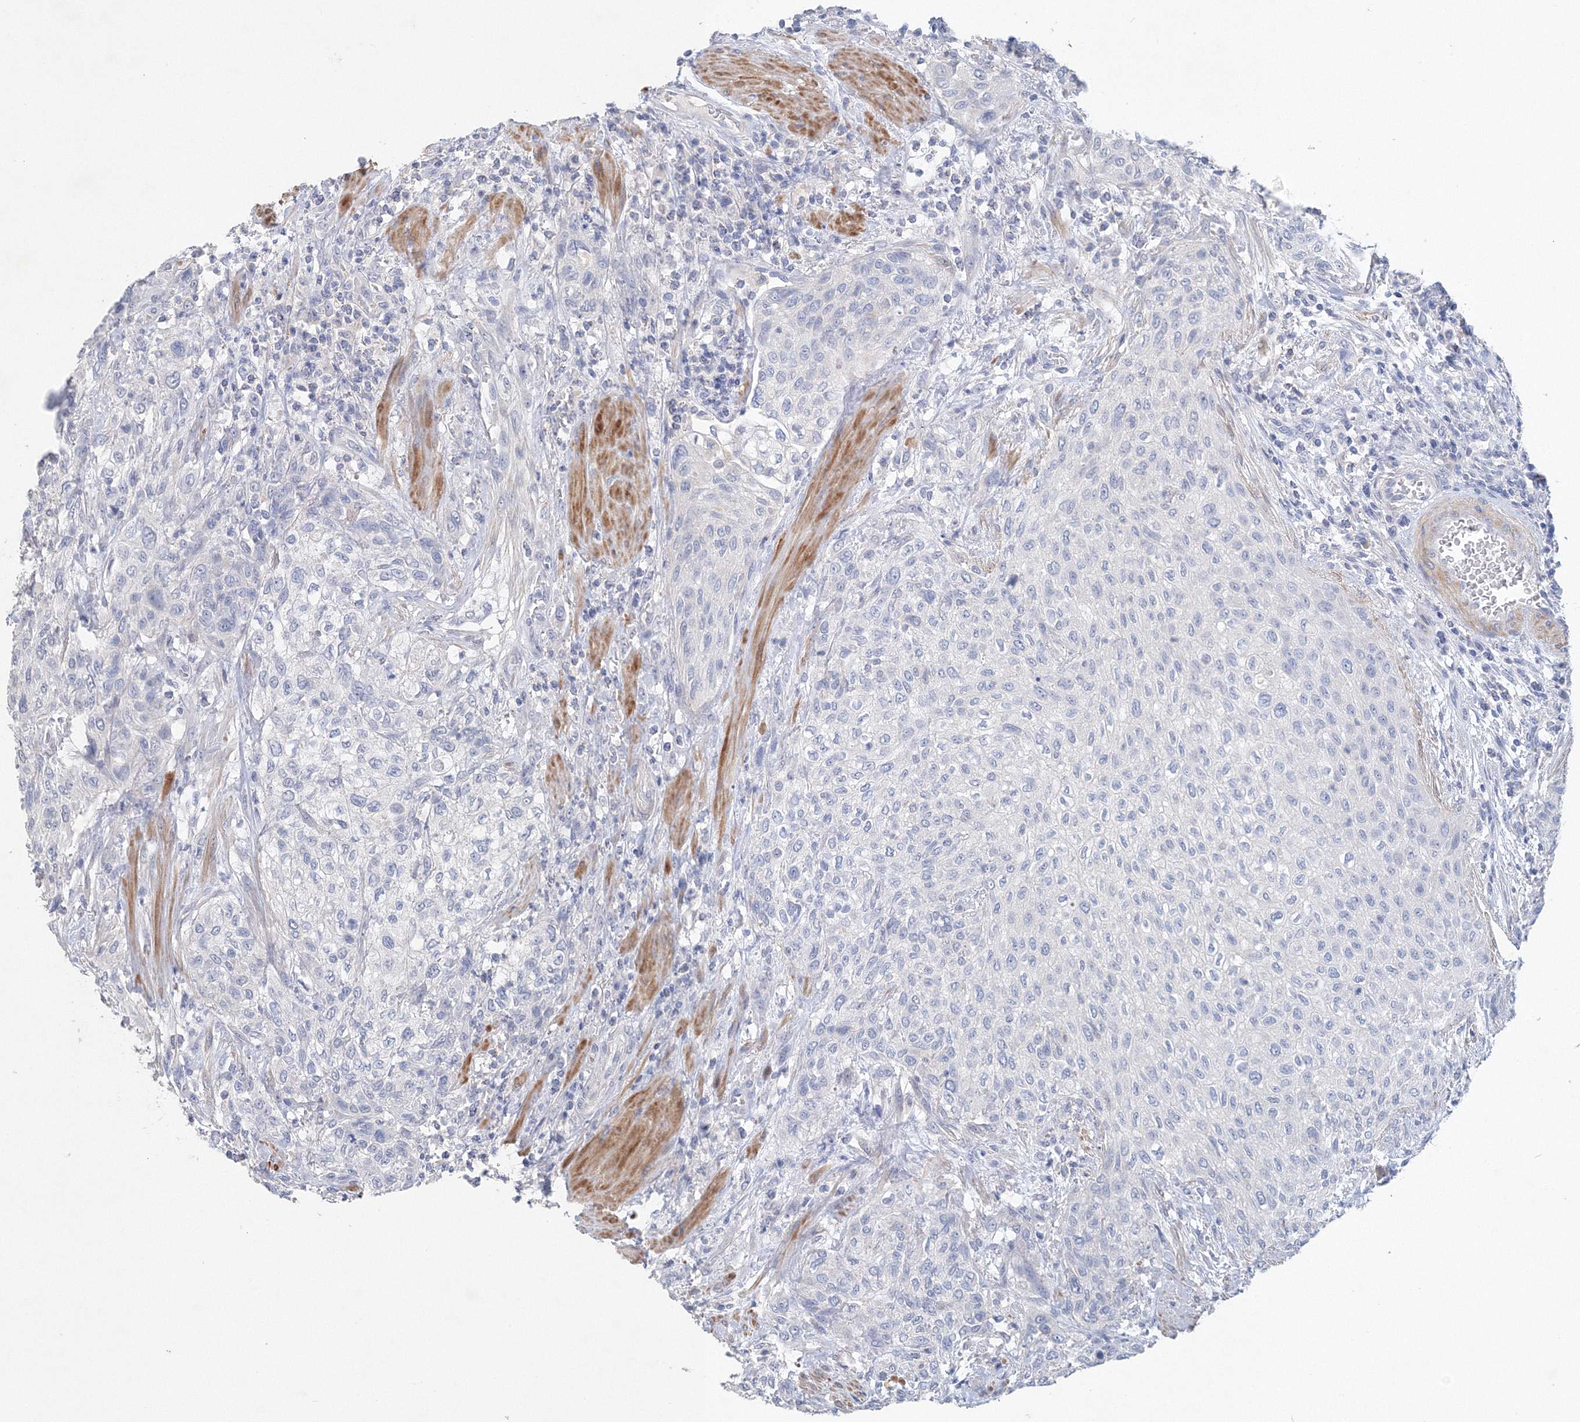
{"staining": {"intensity": "negative", "quantity": "none", "location": "none"}, "tissue": "urothelial cancer", "cell_type": "Tumor cells", "image_type": "cancer", "snomed": [{"axis": "morphology", "description": "Urothelial carcinoma, High grade"}, {"axis": "topography", "description": "Urinary bladder"}], "caption": "Immunohistochemistry (IHC) micrograph of neoplastic tissue: urothelial cancer stained with DAB demonstrates no significant protein expression in tumor cells.", "gene": "OSBPL6", "patient": {"sex": "male", "age": 35}}